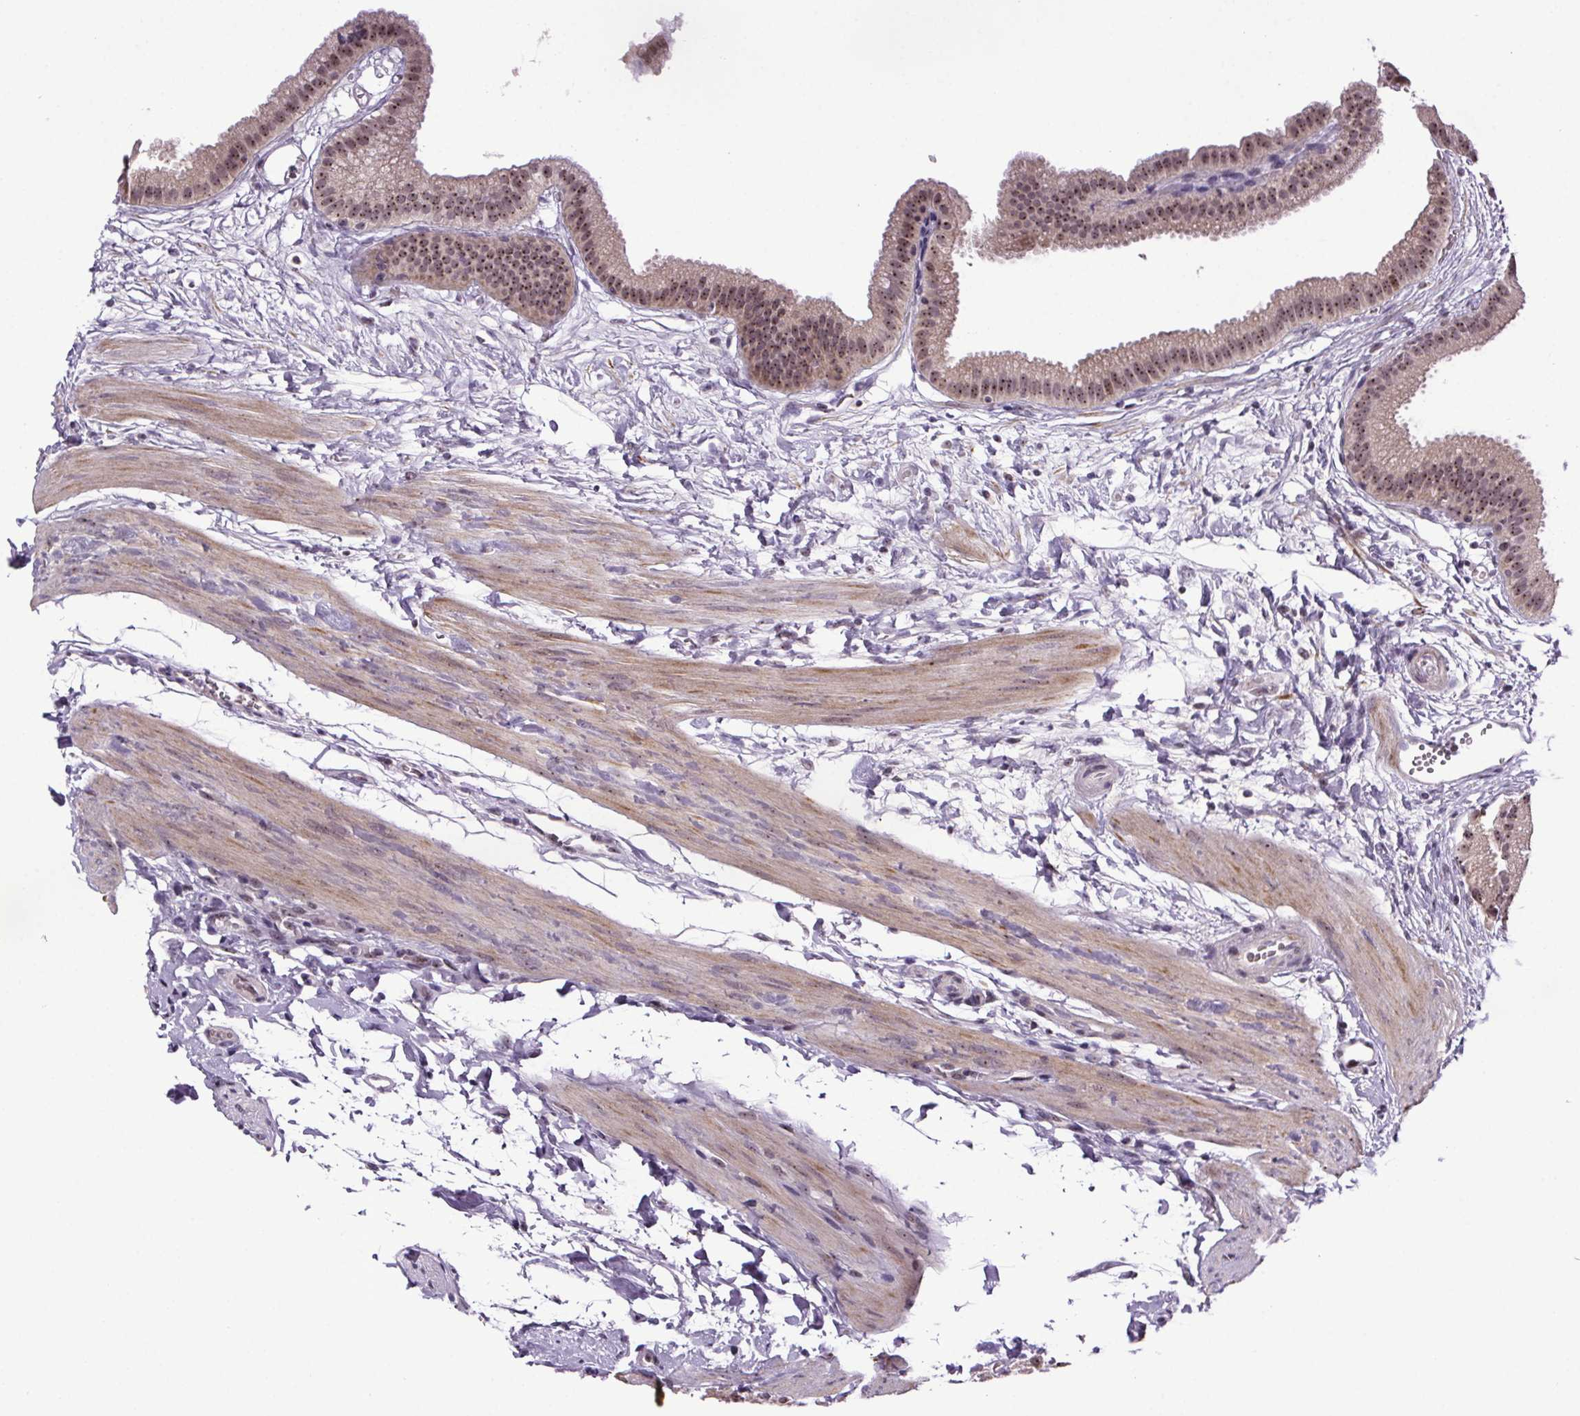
{"staining": {"intensity": "moderate", "quantity": ">75%", "location": "cytoplasmic/membranous,nuclear"}, "tissue": "gallbladder", "cell_type": "Glandular cells", "image_type": "normal", "snomed": [{"axis": "morphology", "description": "Normal tissue, NOS"}, {"axis": "topography", "description": "Gallbladder"}], "caption": "Protein analysis of unremarkable gallbladder displays moderate cytoplasmic/membranous,nuclear positivity in about >75% of glandular cells. (DAB IHC with brightfield microscopy, high magnification).", "gene": "ATMIN", "patient": {"sex": "female", "age": 63}}